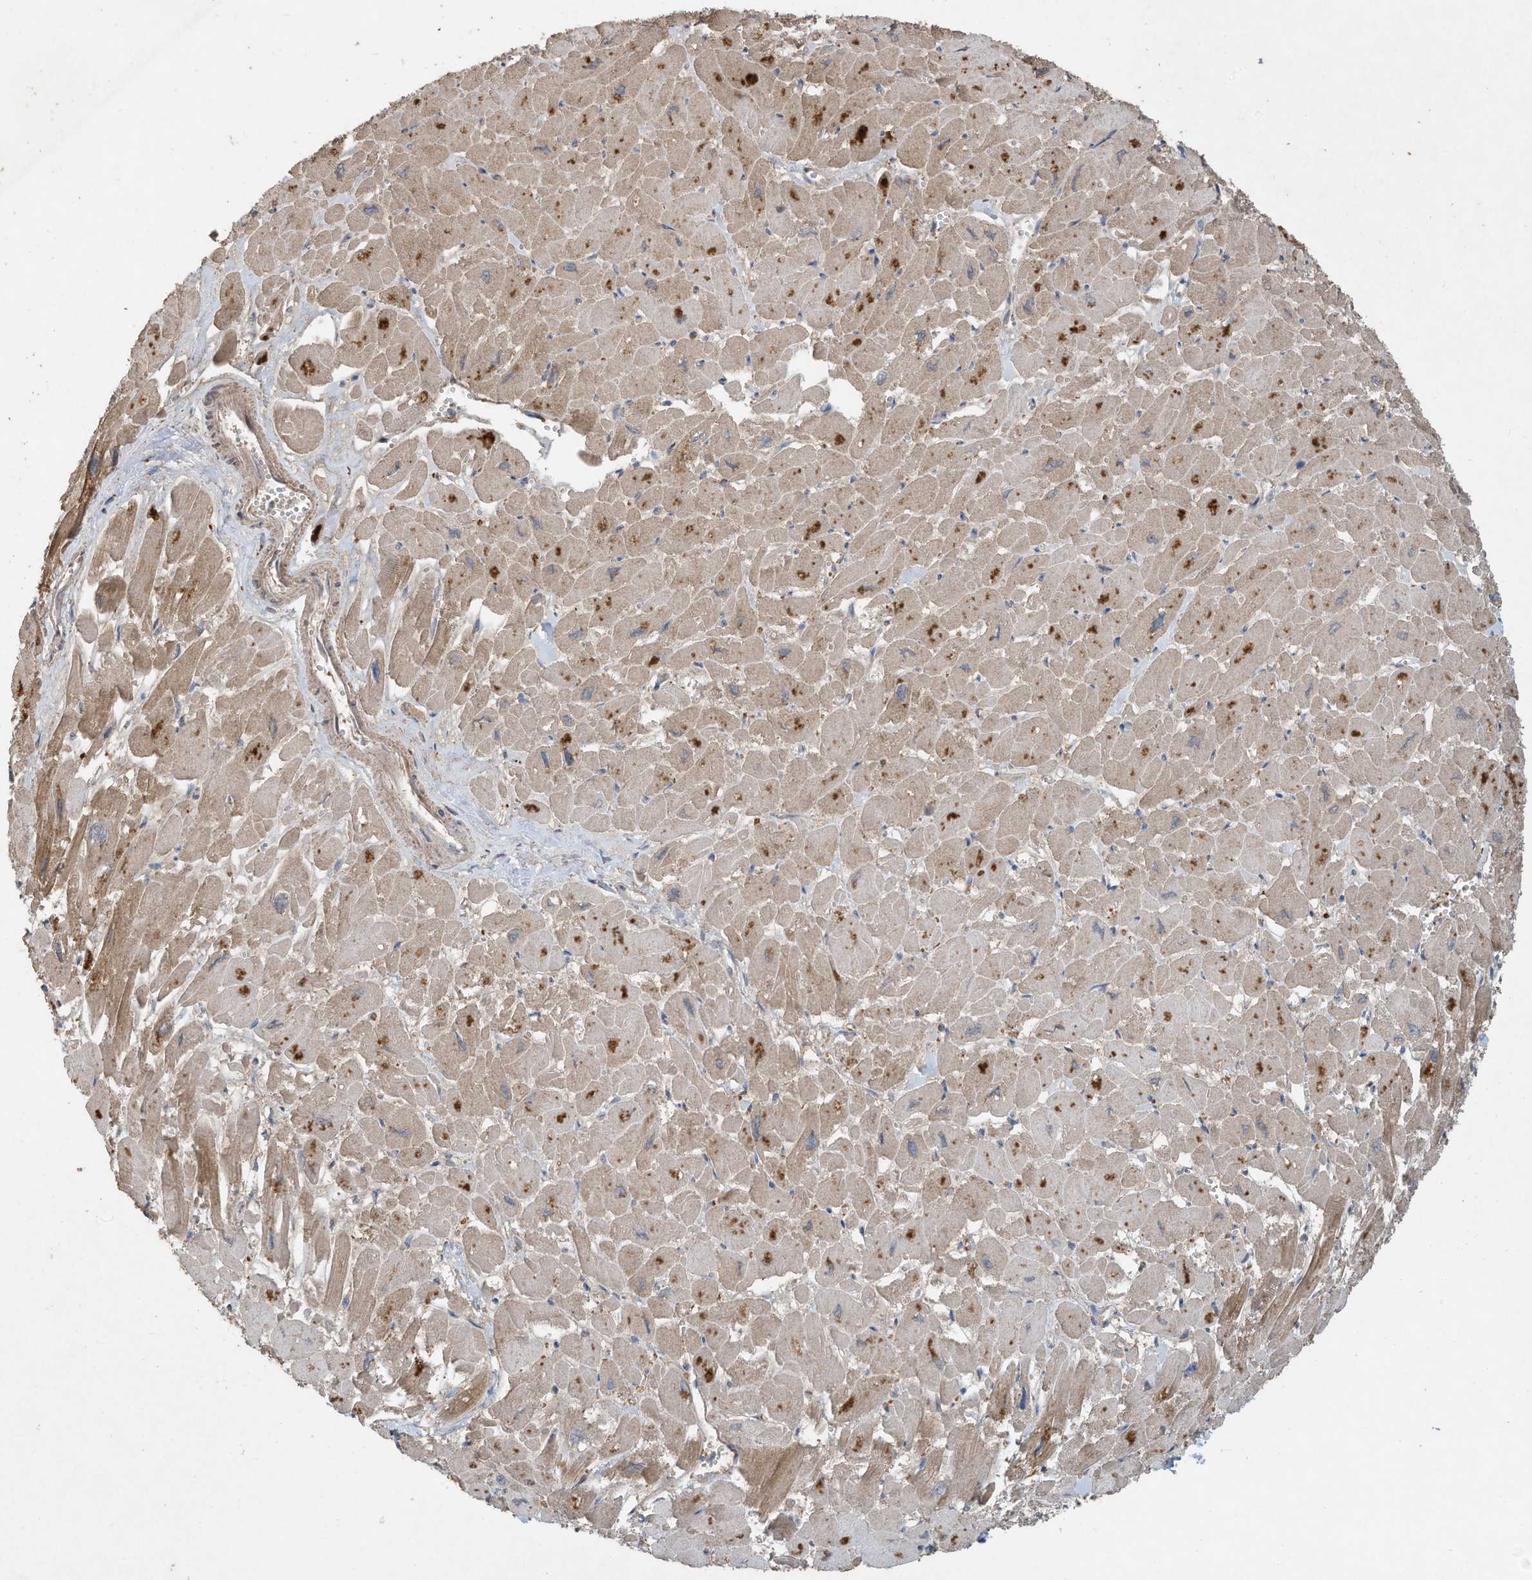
{"staining": {"intensity": "weak", "quantity": ">75%", "location": "cytoplasmic/membranous"}, "tissue": "heart muscle", "cell_type": "Cardiomyocytes", "image_type": "normal", "snomed": [{"axis": "morphology", "description": "Normal tissue, NOS"}, {"axis": "topography", "description": "Heart"}], "caption": "The immunohistochemical stain highlights weak cytoplasmic/membranous positivity in cardiomyocytes of normal heart muscle.", "gene": "CAPN13", "patient": {"sex": "male", "age": 54}}